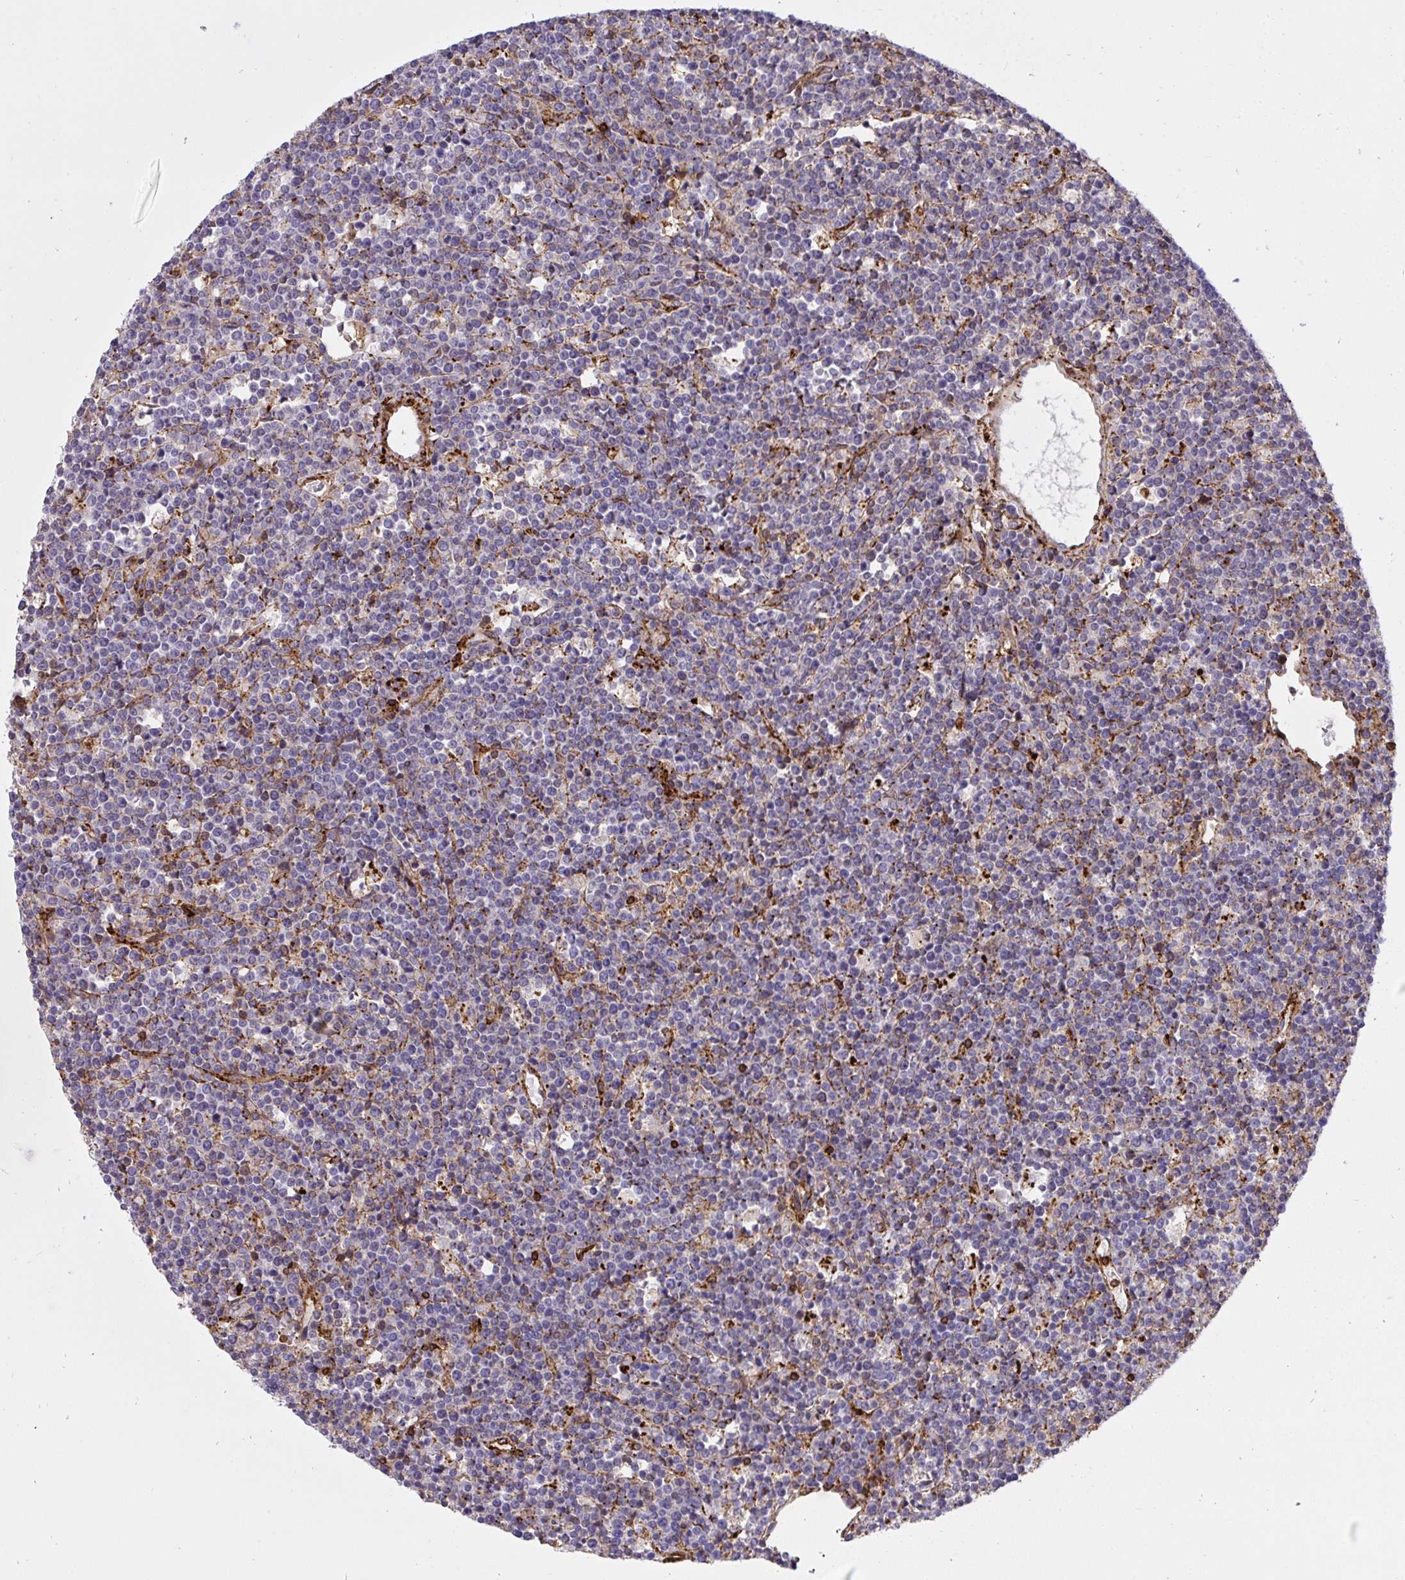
{"staining": {"intensity": "negative", "quantity": "none", "location": "none"}, "tissue": "lymphoma", "cell_type": "Tumor cells", "image_type": "cancer", "snomed": [{"axis": "morphology", "description": "Malignant lymphoma, non-Hodgkin's type, High grade"}, {"axis": "topography", "description": "Ovary"}], "caption": "High power microscopy micrograph of an immunohistochemistry histopathology image of lymphoma, revealing no significant staining in tumor cells.", "gene": "ERI1", "patient": {"sex": "female", "age": 56}}